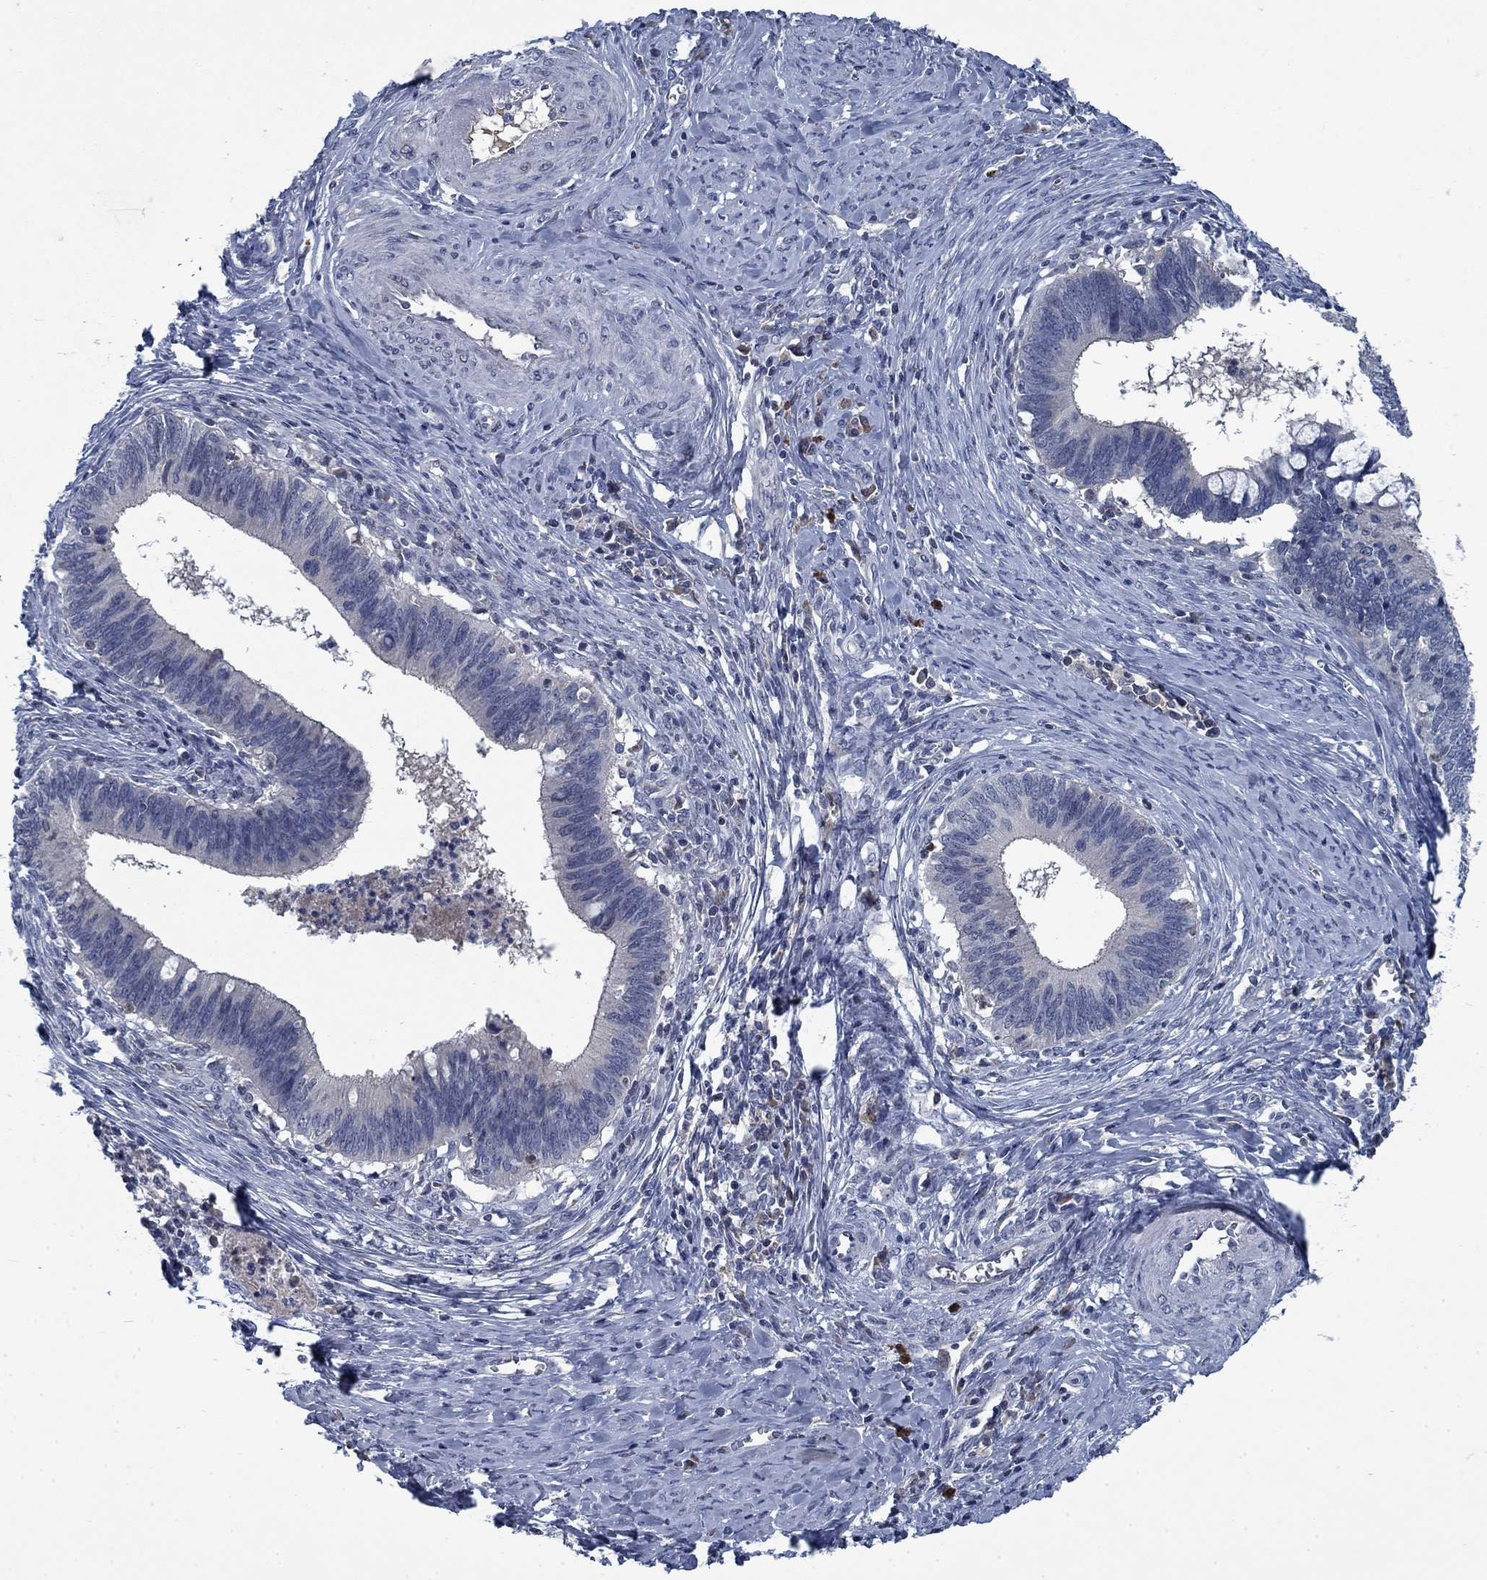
{"staining": {"intensity": "negative", "quantity": "none", "location": "none"}, "tissue": "cervical cancer", "cell_type": "Tumor cells", "image_type": "cancer", "snomed": [{"axis": "morphology", "description": "Adenocarcinoma, NOS"}, {"axis": "topography", "description": "Cervix"}], "caption": "There is no significant expression in tumor cells of adenocarcinoma (cervical).", "gene": "PNMA8A", "patient": {"sex": "female", "age": 42}}